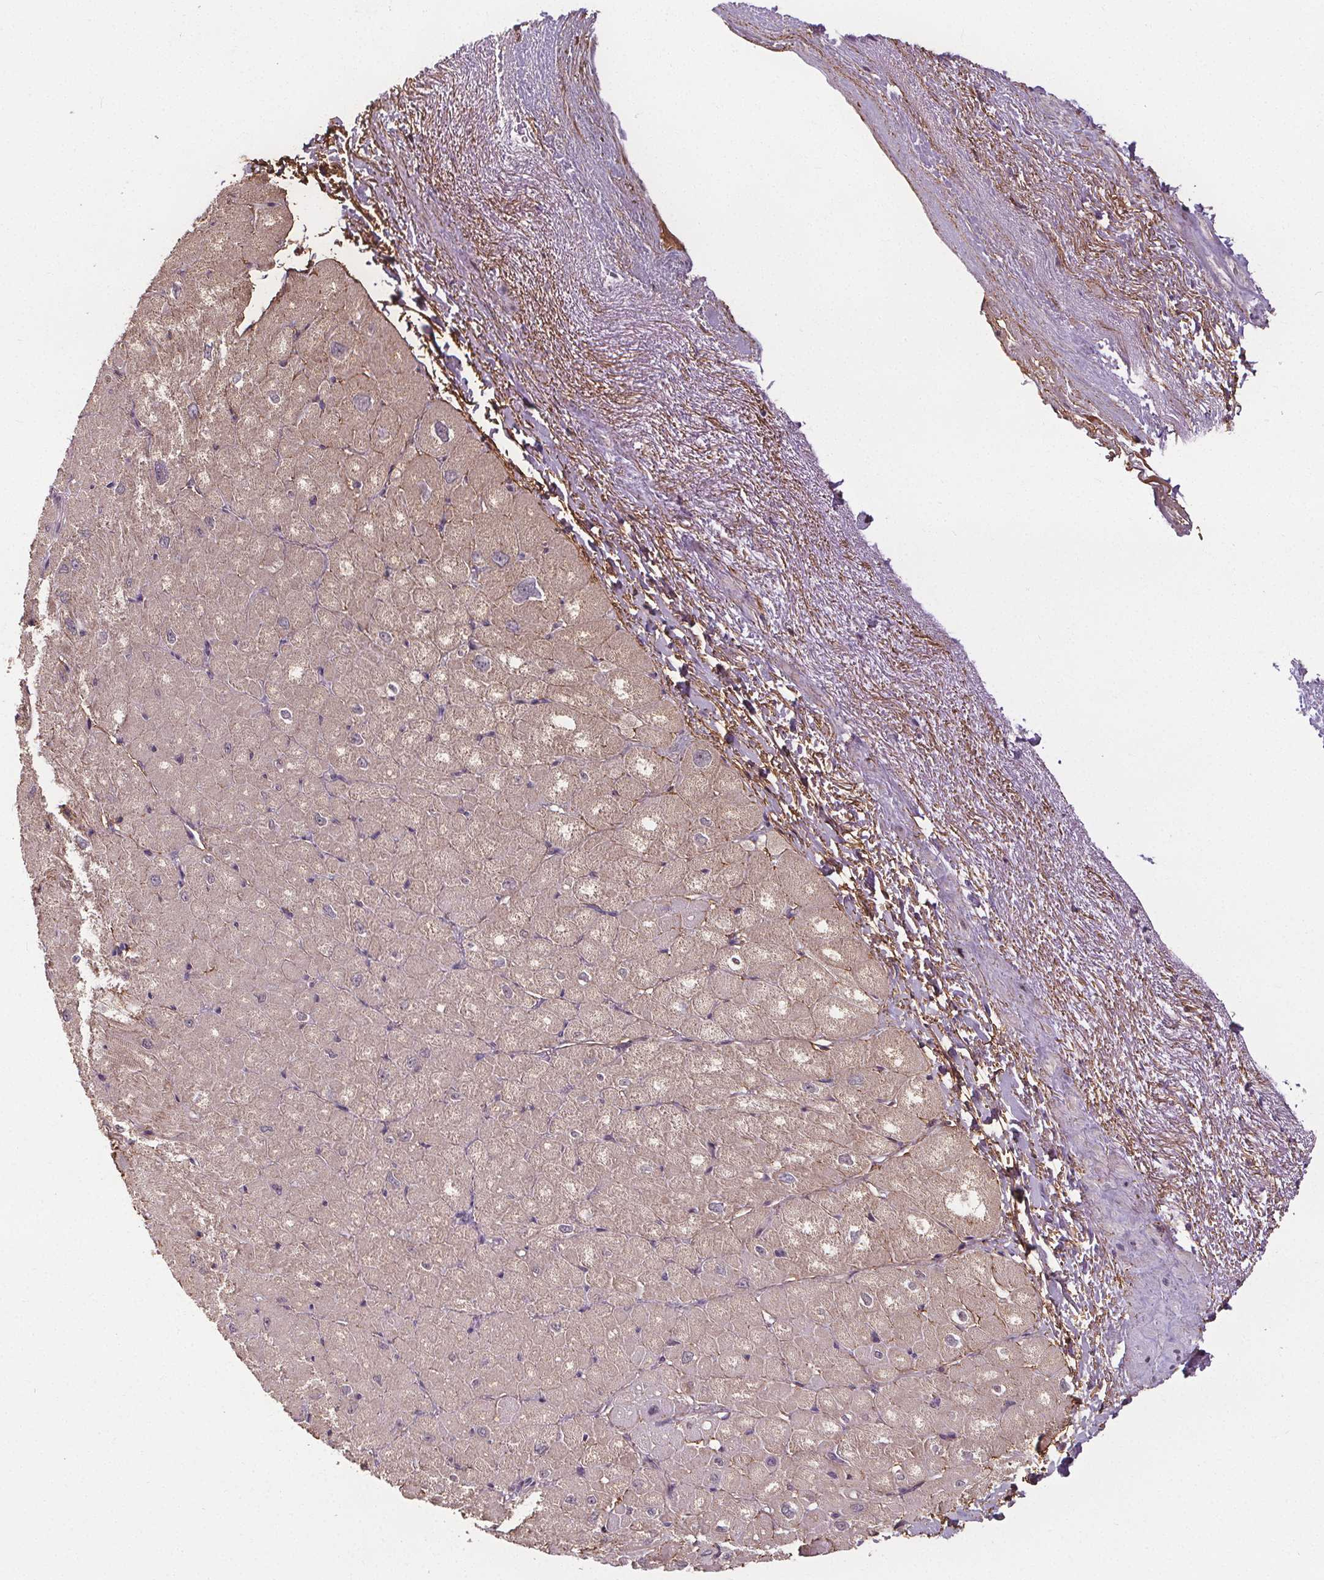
{"staining": {"intensity": "negative", "quantity": "none", "location": "none"}, "tissue": "heart muscle", "cell_type": "Cardiomyocytes", "image_type": "normal", "snomed": [{"axis": "morphology", "description": "Normal tissue, NOS"}, {"axis": "topography", "description": "Heart"}], "caption": "Immunohistochemistry histopathology image of benign heart muscle stained for a protein (brown), which demonstrates no positivity in cardiomyocytes.", "gene": "KIAA0232", "patient": {"sex": "male", "age": 62}}